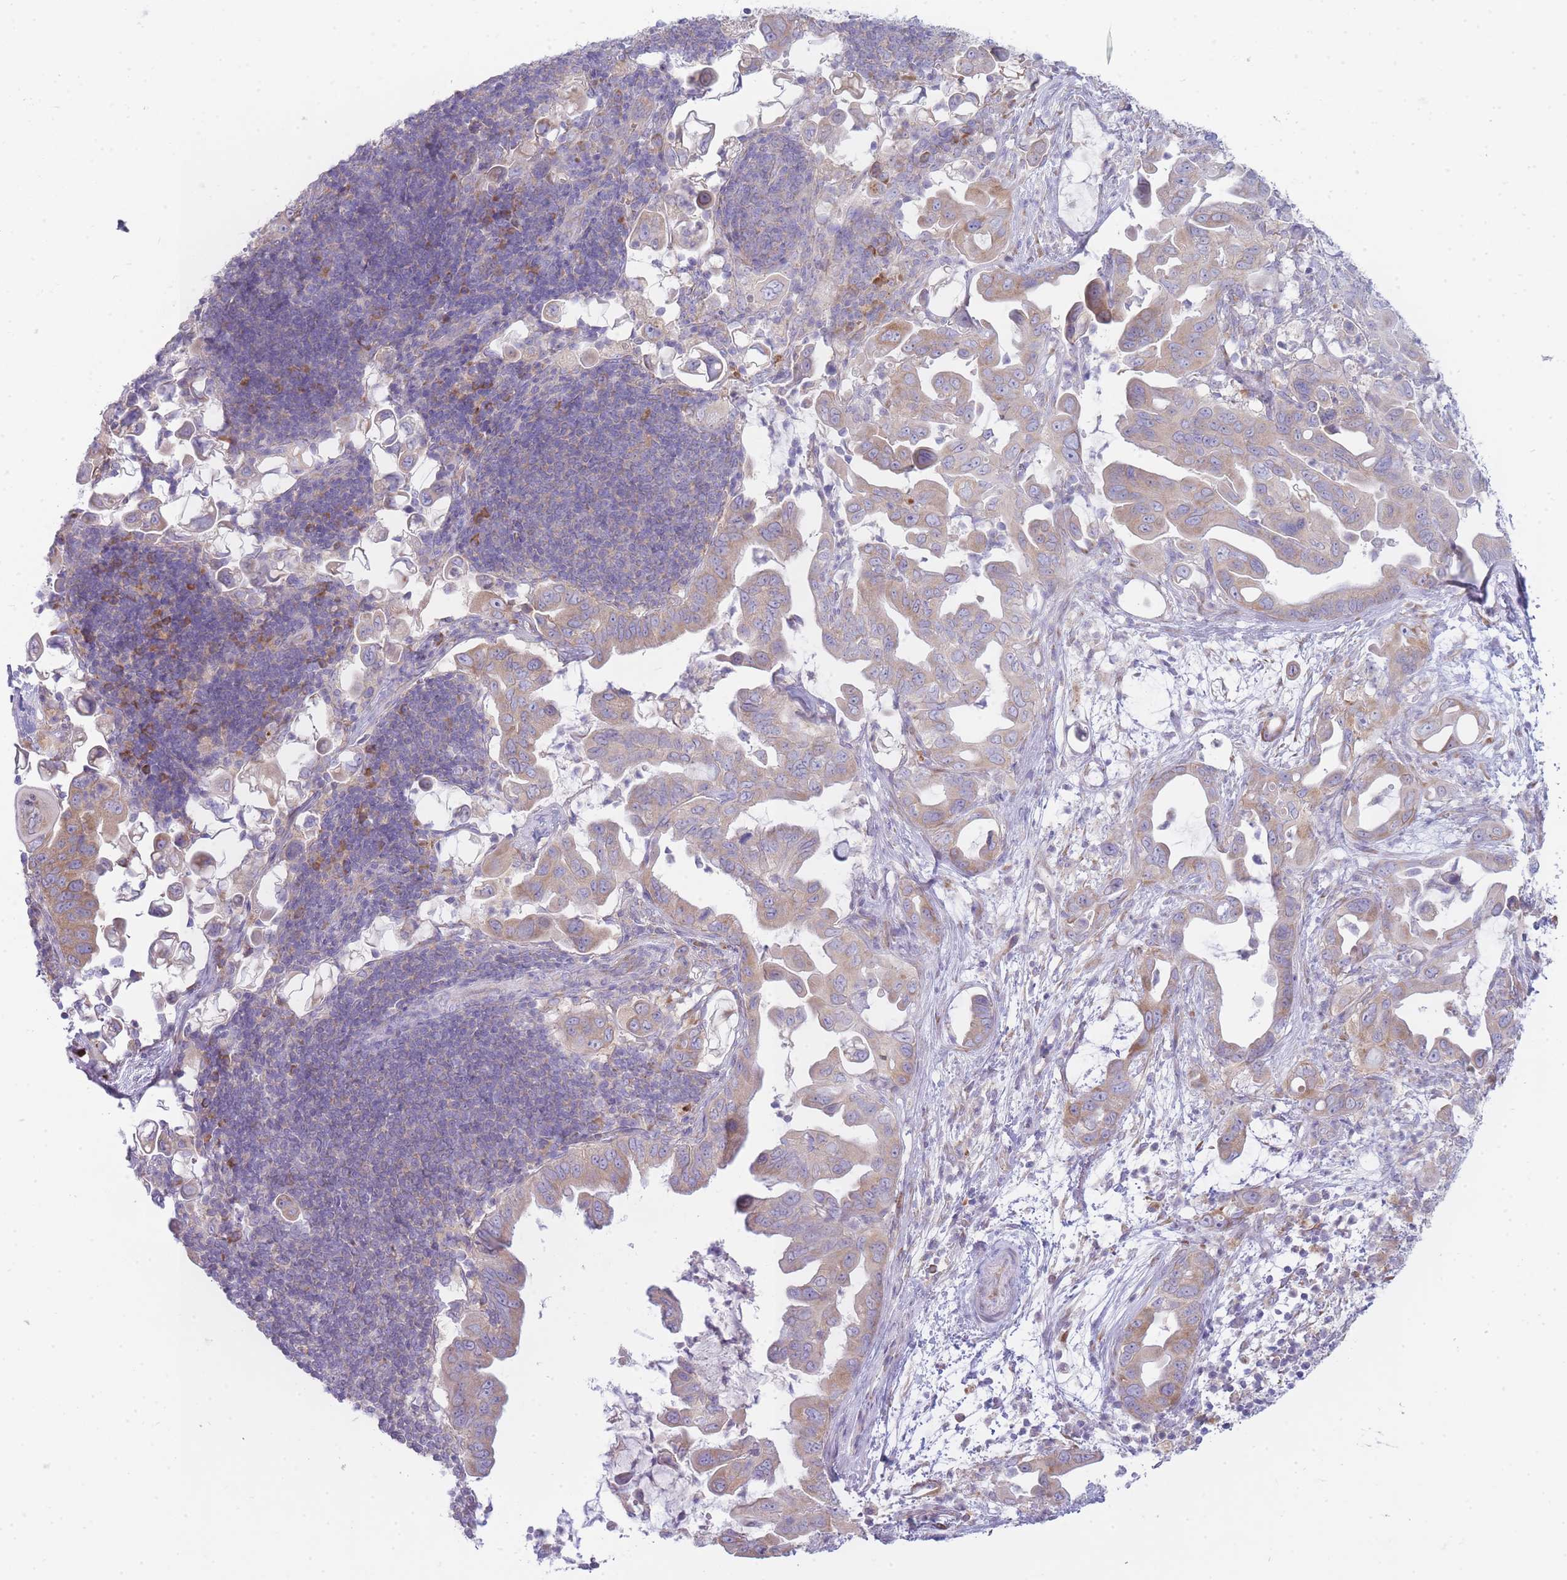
{"staining": {"intensity": "moderate", "quantity": ">75%", "location": "cytoplasmic/membranous"}, "tissue": "pancreatic cancer", "cell_type": "Tumor cells", "image_type": "cancer", "snomed": [{"axis": "morphology", "description": "Adenocarcinoma, NOS"}, {"axis": "topography", "description": "Pancreas"}], "caption": "The image exhibits staining of pancreatic cancer, revealing moderate cytoplasmic/membranous protein positivity (brown color) within tumor cells. Using DAB (brown) and hematoxylin (blue) stains, captured at high magnification using brightfield microscopy.", "gene": "OR5L2", "patient": {"sex": "male", "age": 61}}